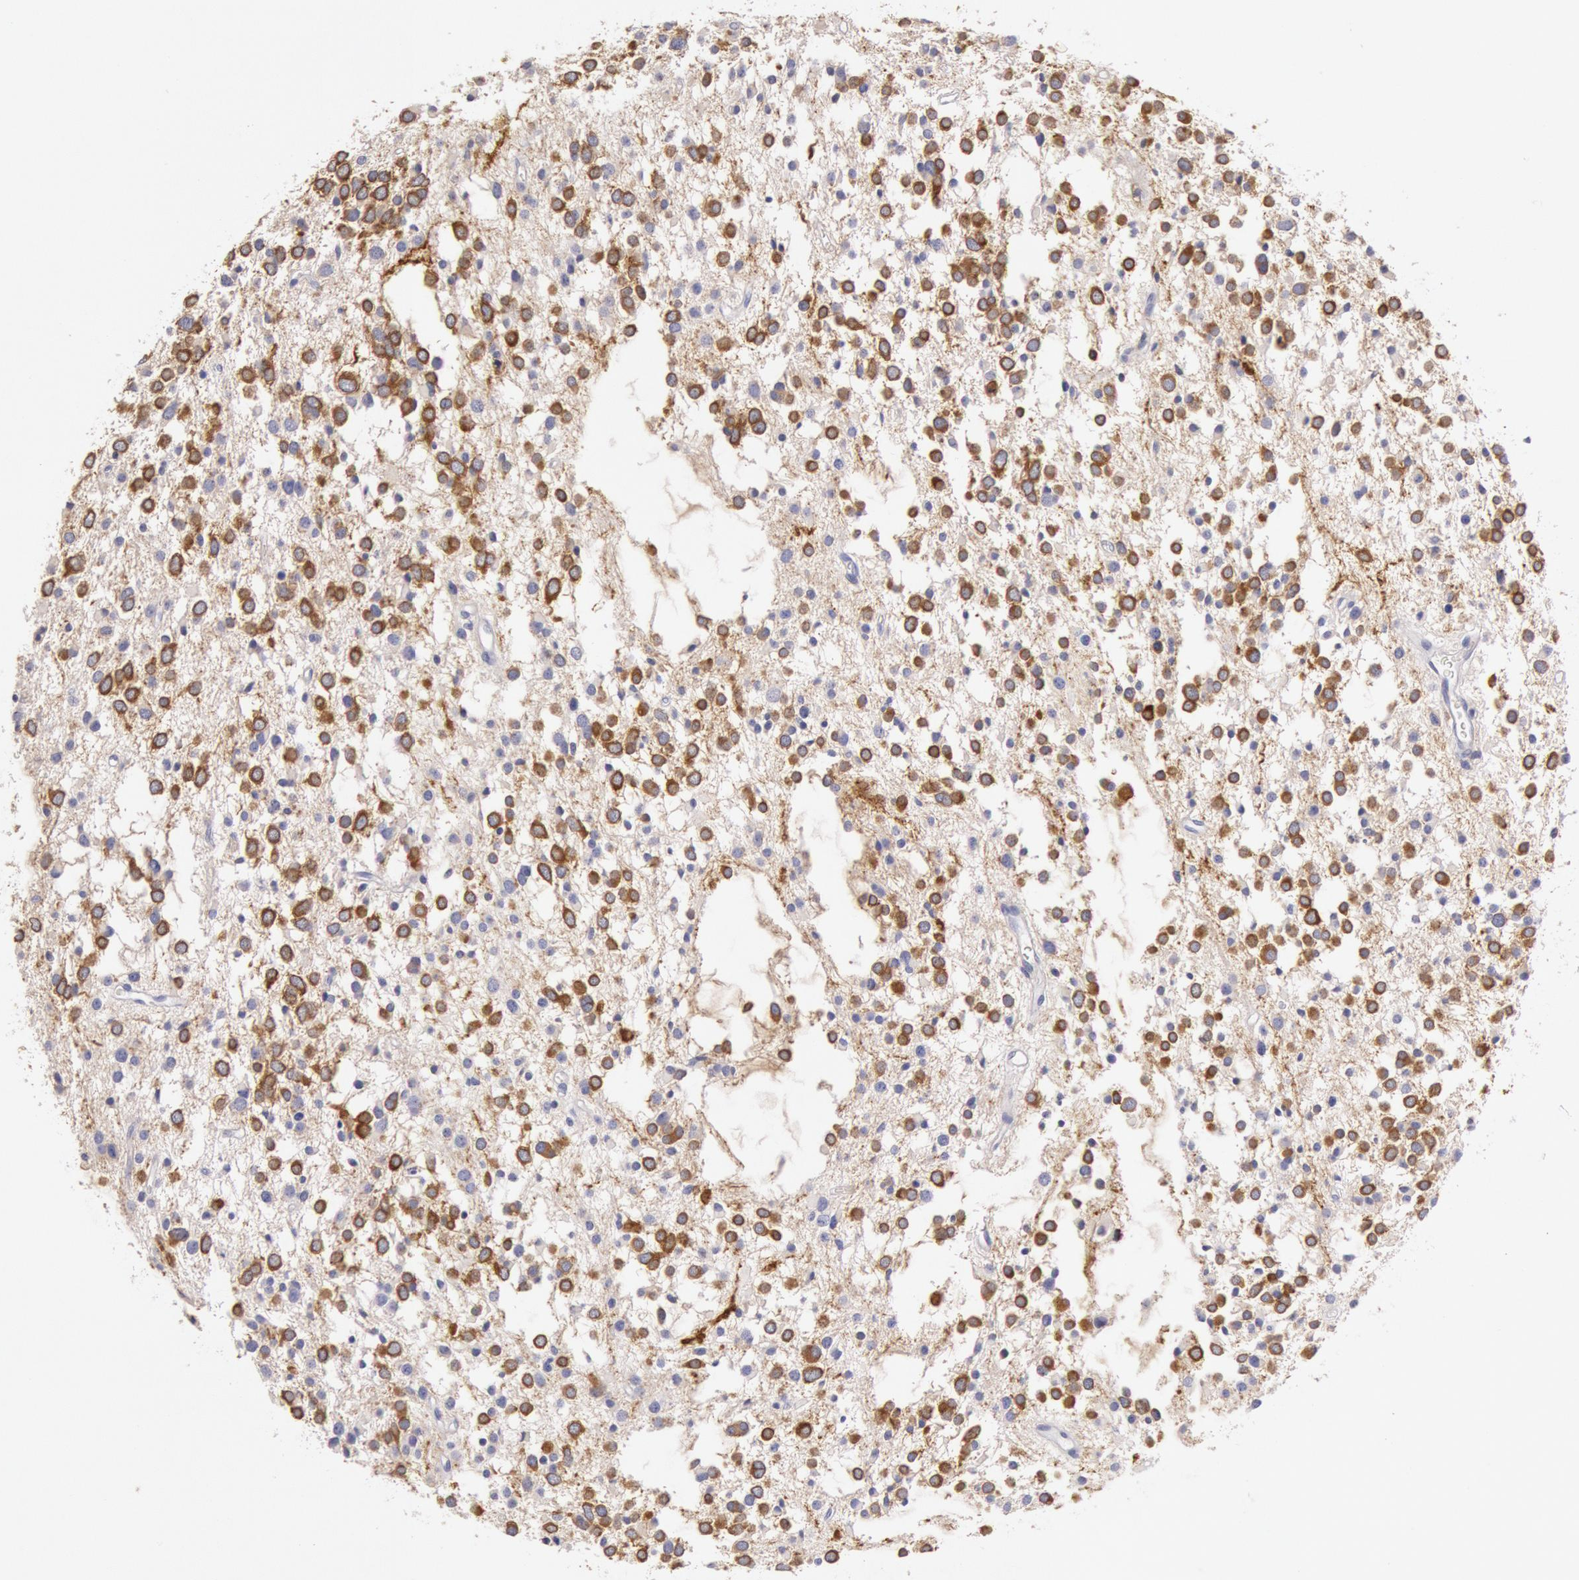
{"staining": {"intensity": "moderate", "quantity": "25%-75%", "location": "cytoplasmic/membranous"}, "tissue": "glioma", "cell_type": "Tumor cells", "image_type": "cancer", "snomed": [{"axis": "morphology", "description": "Glioma, malignant, Low grade"}, {"axis": "topography", "description": "Brain"}], "caption": "The micrograph shows immunohistochemical staining of malignant glioma (low-grade). There is moderate cytoplasmic/membranous positivity is identified in about 25%-75% of tumor cells.", "gene": "MYO5A", "patient": {"sex": "female", "age": 36}}